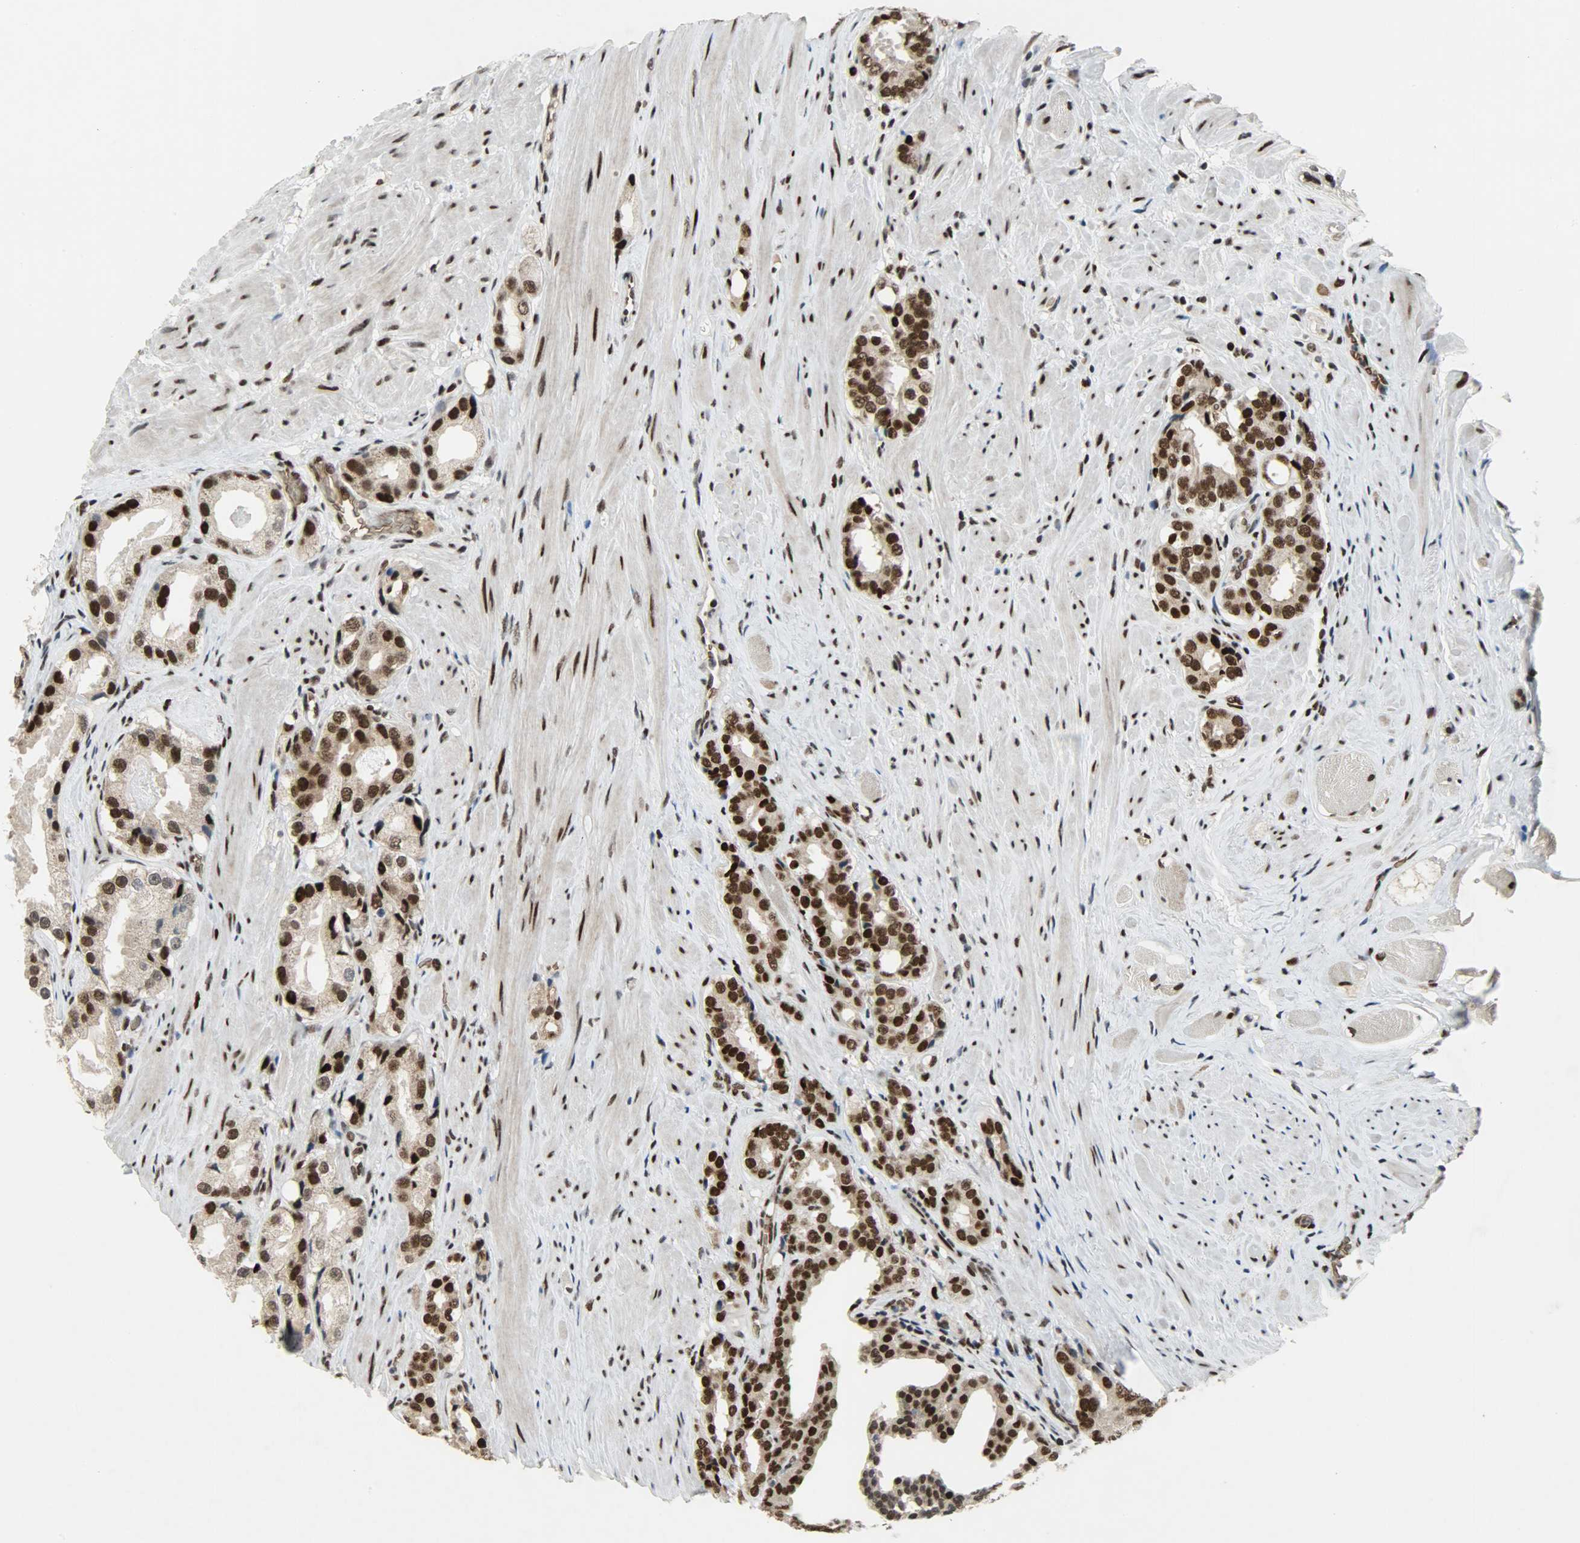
{"staining": {"intensity": "strong", "quantity": ">75%", "location": "cytoplasmic/membranous,nuclear"}, "tissue": "prostate cancer", "cell_type": "Tumor cells", "image_type": "cancer", "snomed": [{"axis": "morphology", "description": "Adenocarcinoma, Medium grade"}, {"axis": "topography", "description": "Prostate"}], "caption": "The immunohistochemical stain highlights strong cytoplasmic/membranous and nuclear staining in tumor cells of prostate adenocarcinoma (medium-grade) tissue. (DAB (3,3'-diaminobenzidine) = brown stain, brightfield microscopy at high magnification).", "gene": "SNAI1", "patient": {"sex": "male", "age": 60}}